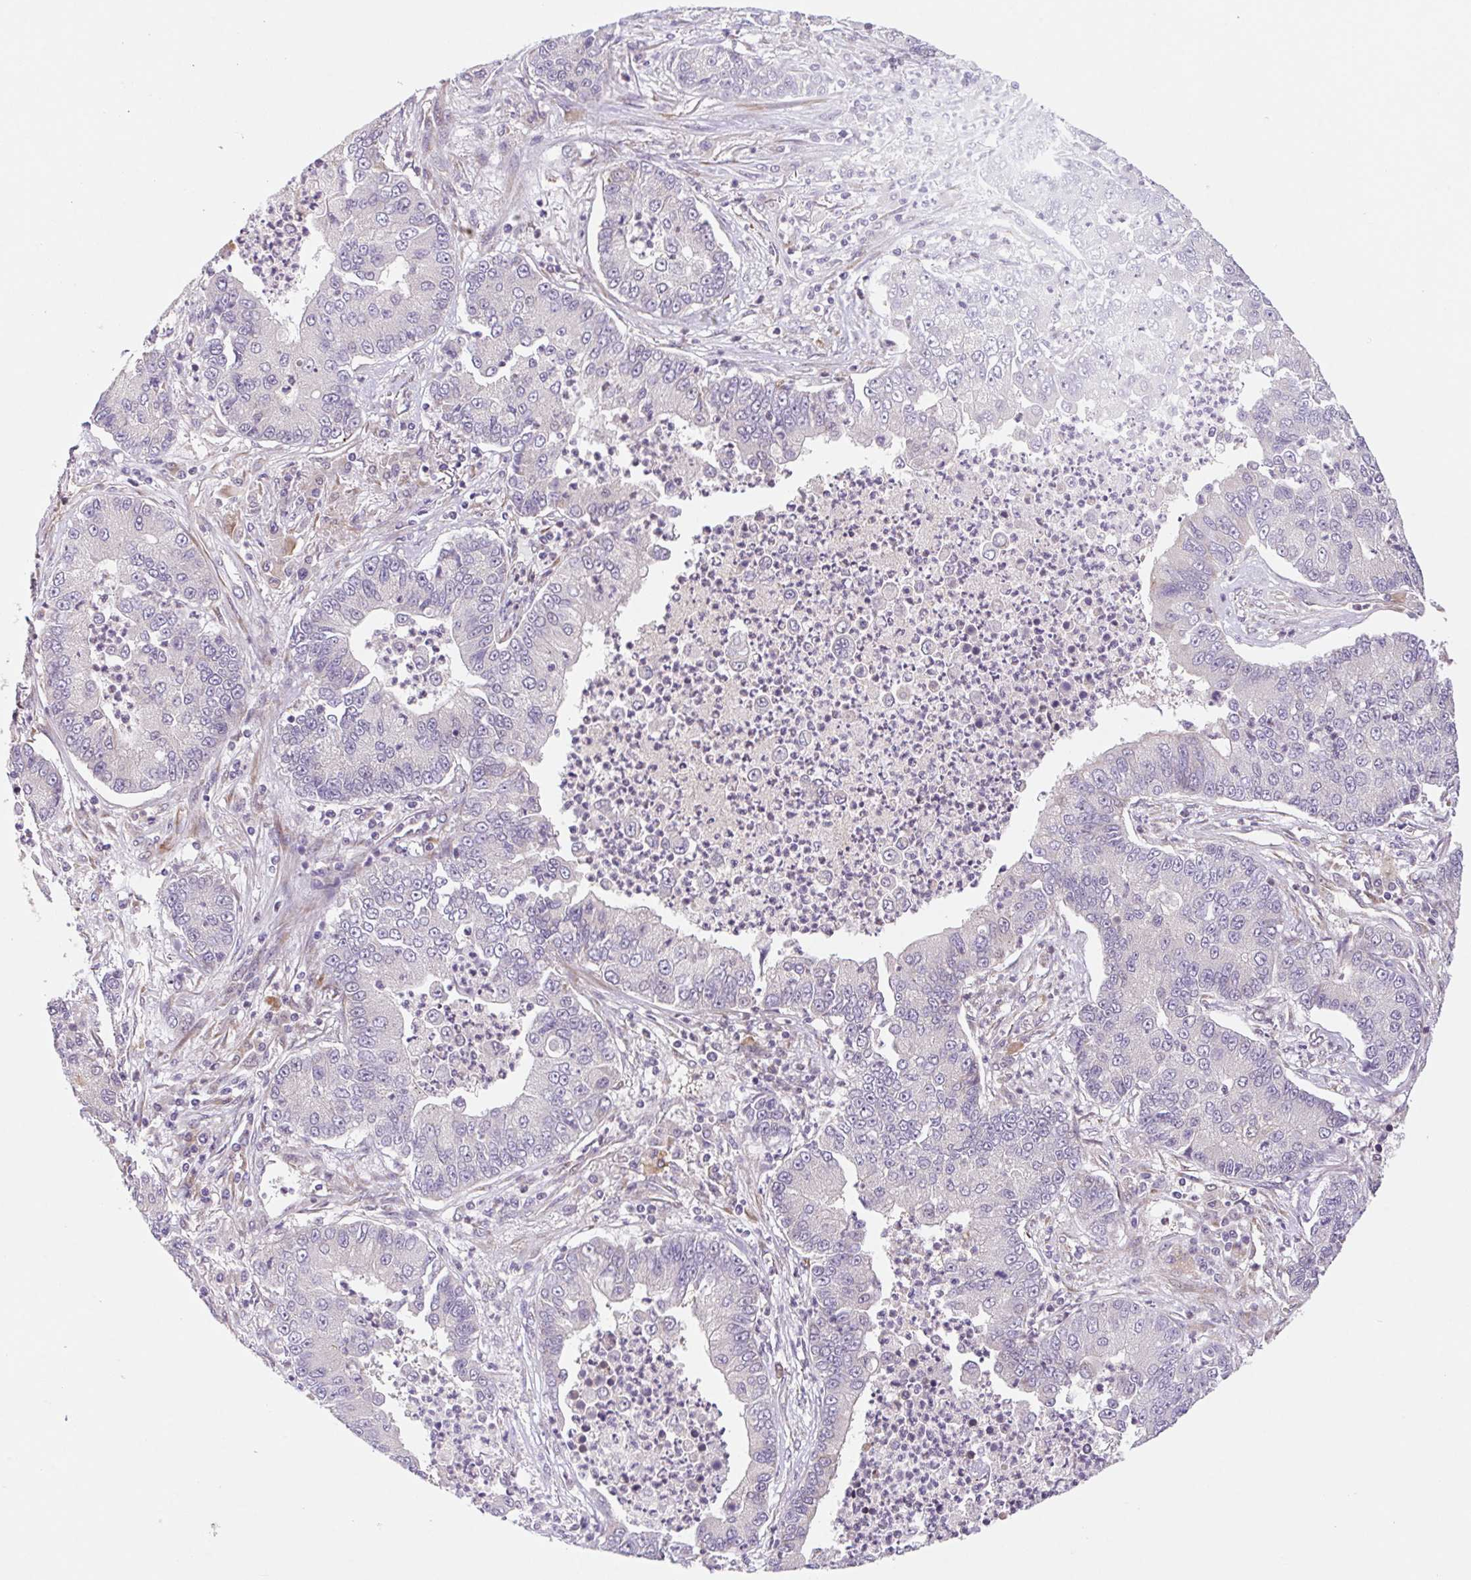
{"staining": {"intensity": "negative", "quantity": "none", "location": "none"}, "tissue": "lung cancer", "cell_type": "Tumor cells", "image_type": "cancer", "snomed": [{"axis": "morphology", "description": "Adenocarcinoma, NOS"}, {"axis": "topography", "description": "Lung"}], "caption": "DAB (3,3'-diaminobenzidine) immunohistochemical staining of lung cancer (adenocarcinoma) shows no significant staining in tumor cells.", "gene": "LYPD5", "patient": {"sex": "female", "age": 57}}